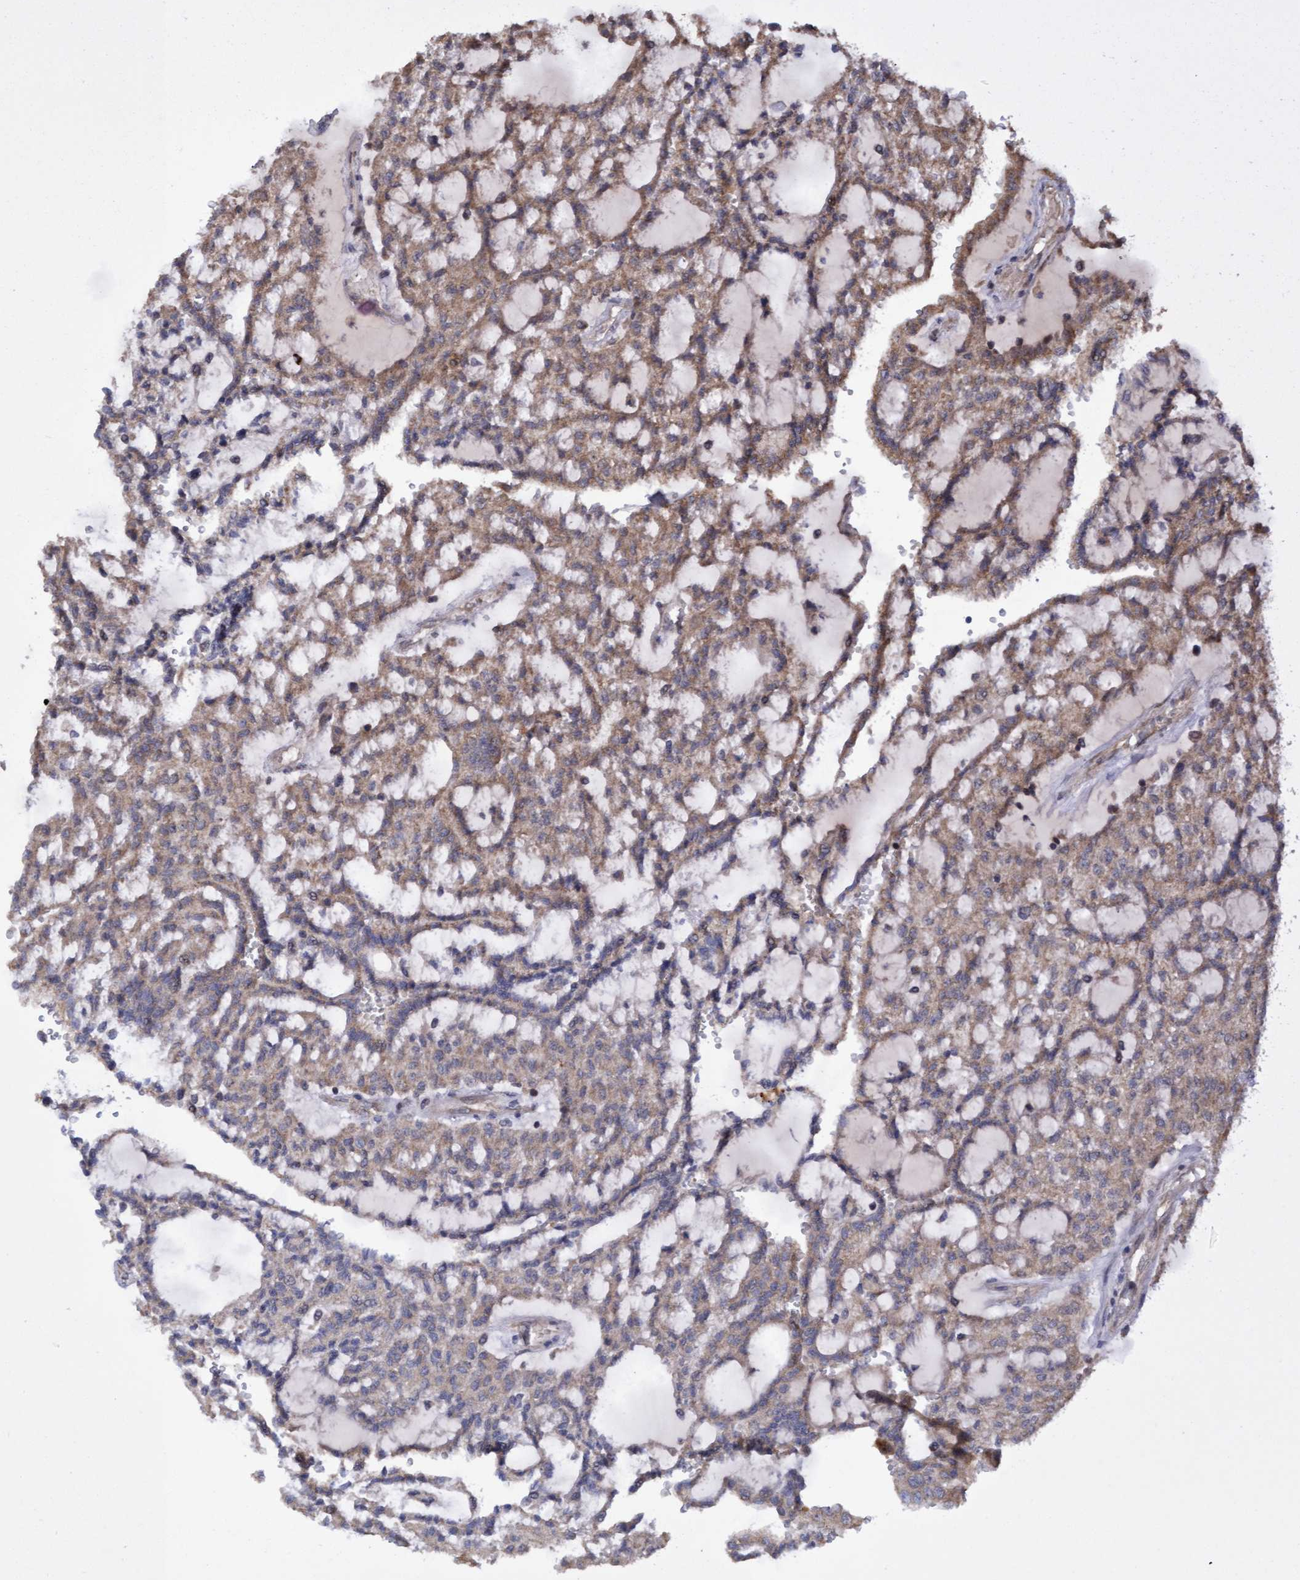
{"staining": {"intensity": "moderate", "quantity": ">75%", "location": "cytoplasmic/membranous"}, "tissue": "renal cancer", "cell_type": "Tumor cells", "image_type": "cancer", "snomed": [{"axis": "morphology", "description": "Adenocarcinoma, NOS"}, {"axis": "topography", "description": "Kidney"}], "caption": "Immunohistochemistry (IHC) (DAB (3,3'-diaminobenzidine)) staining of renal cancer exhibits moderate cytoplasmic/membranous protein expression in approximately >75% of tumor cells. Nuclei are stained in blue.", "gene": "ELP5", "patient": {"sex": "male", "age": 63}}